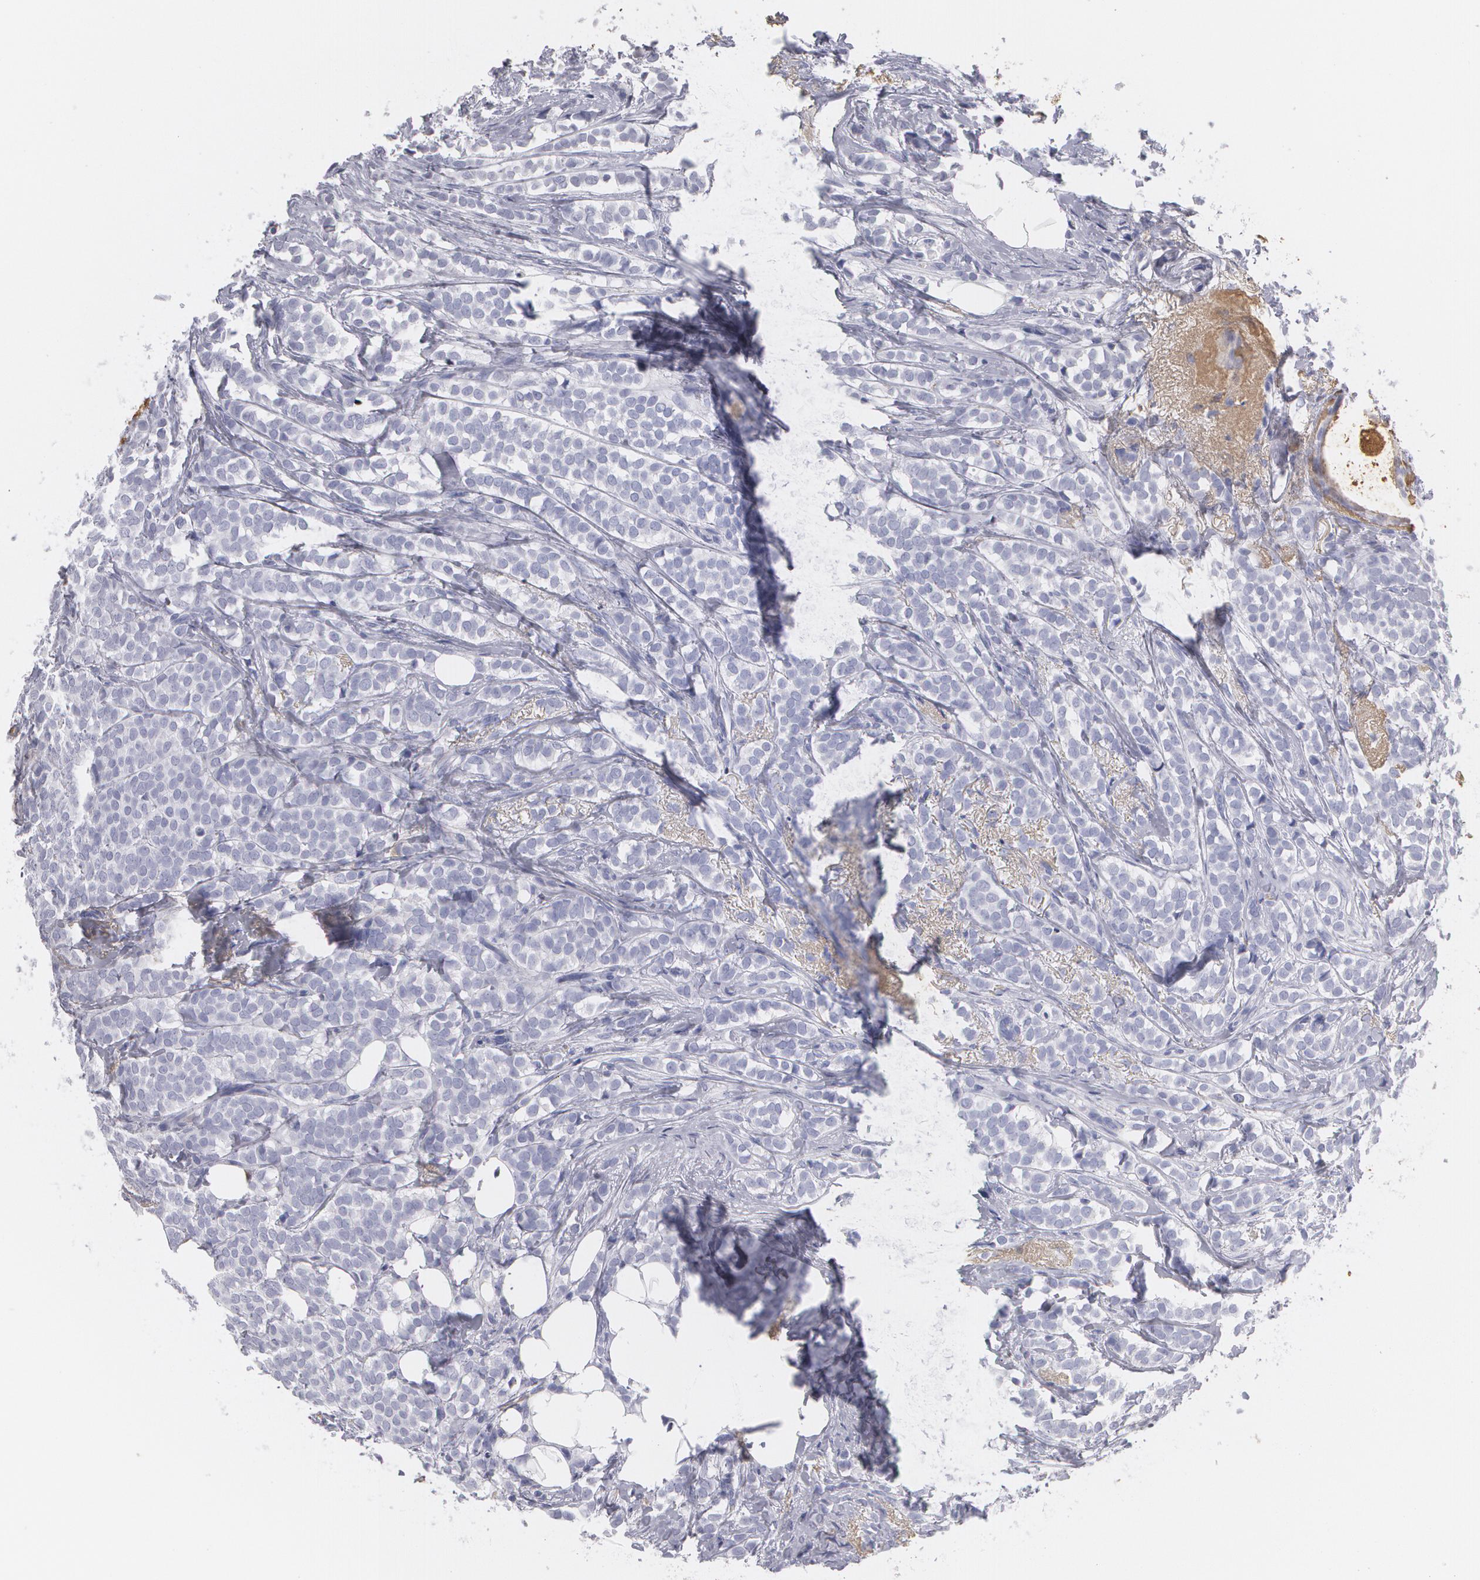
{"staining": {"intensity": "negative", "quantity": "none", "location": "none"}, "tissue": "breast cancer", "cell_type": "Tumor cells", "image_type": "cancer", "snomed": [{"axis": "morphology", "description": "Lobular carcinoma"}, {"axis": "topography", "description": "Breast"}], "caption": "This is a image of IHC staining of breast cancer, which shows no positivity in tumor cells.", "gene": "SERPINA1", "patient": {"sex": "female", "age": 56}}